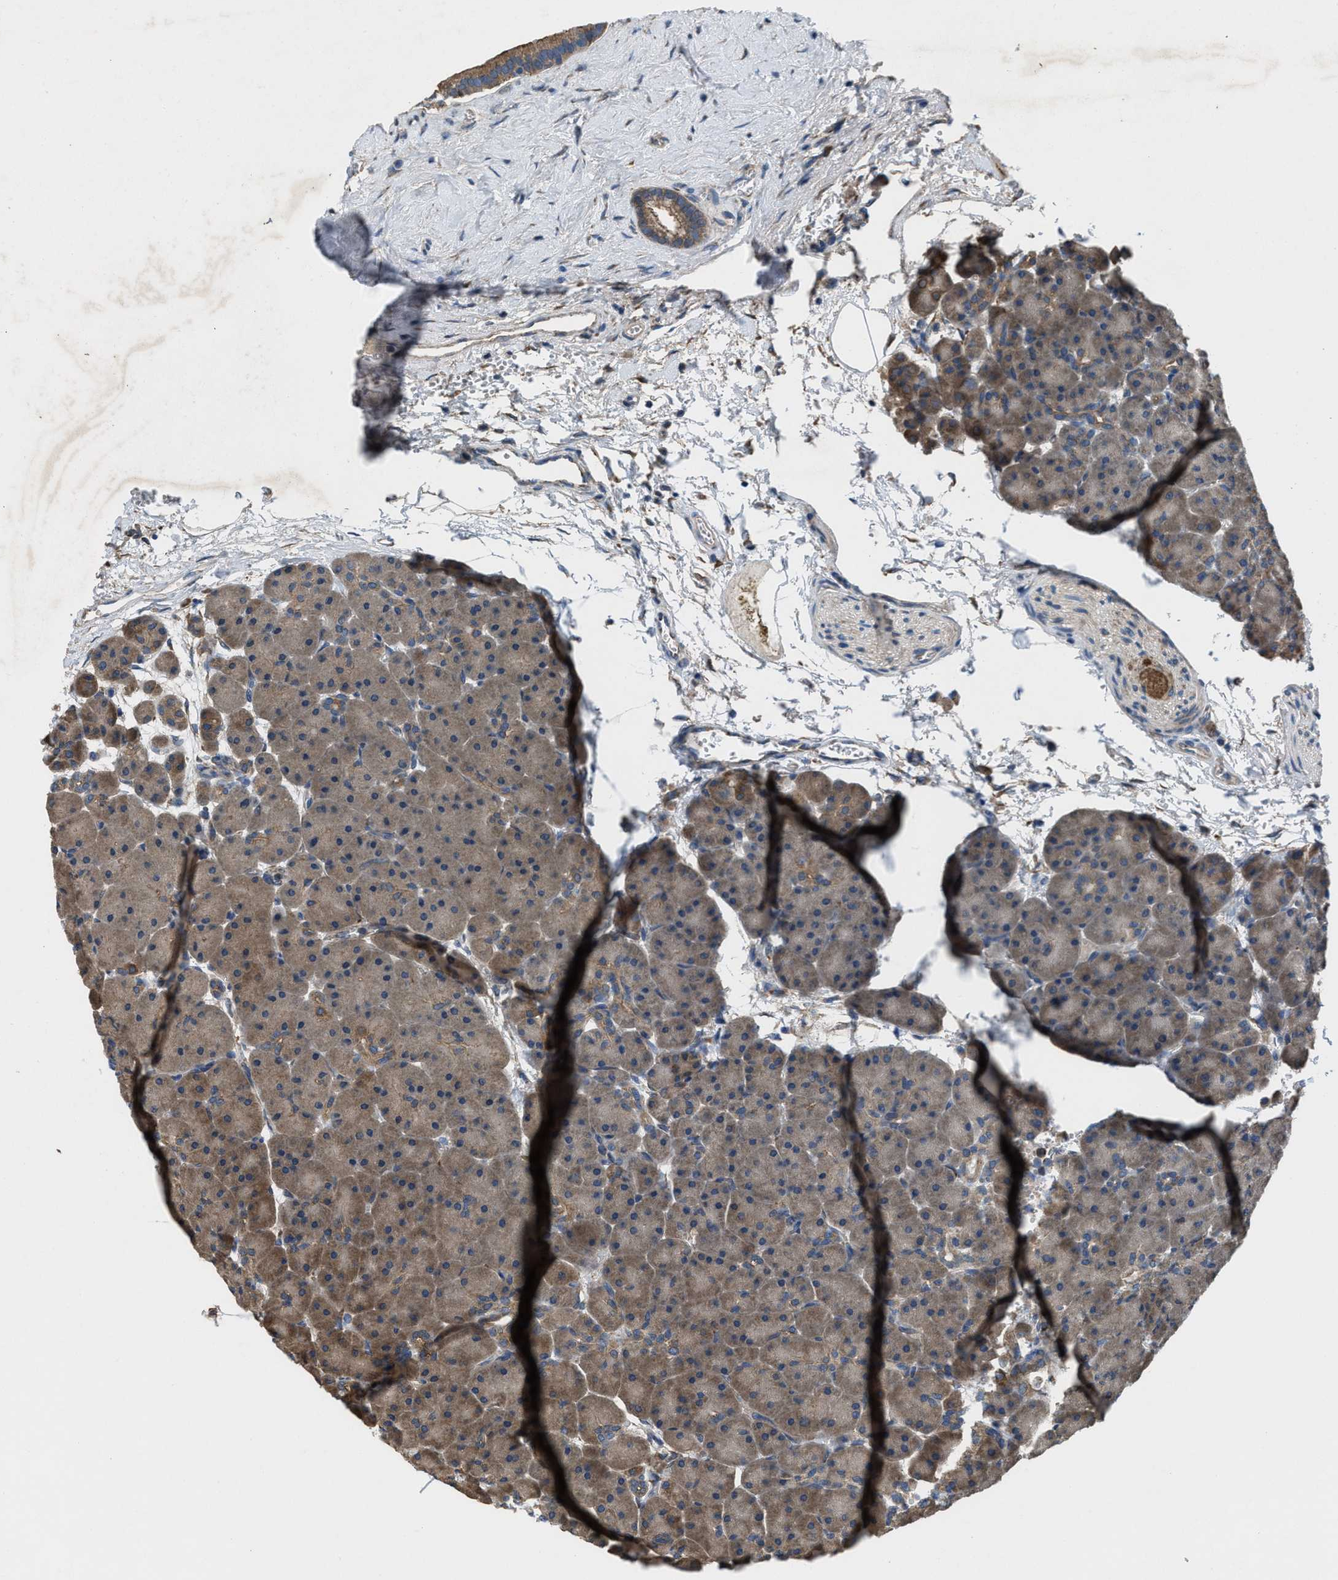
{"staining": {"intensity": "moderate", "quantity": ">75%", "location": "cytoplasmic/membranous"}, "tissue": "pancreas", "cell_type": "Exocrine glandular cells", "image_type": "normal", "snomed": [{"axis": "morphology", "description": "Normal tissue, NOS"}, {"axis": "topography", "description": "Pancreas"}], "caption": "High-power microscopy captured an immunohistochemistry (IHC) image of benign pancreas, revealing moderate cytoplasmic/membranous positivity in about >75% of exocrine glandular cells.", "gene": "PDP1", "patient": {"sex": "male", "age": 66}}